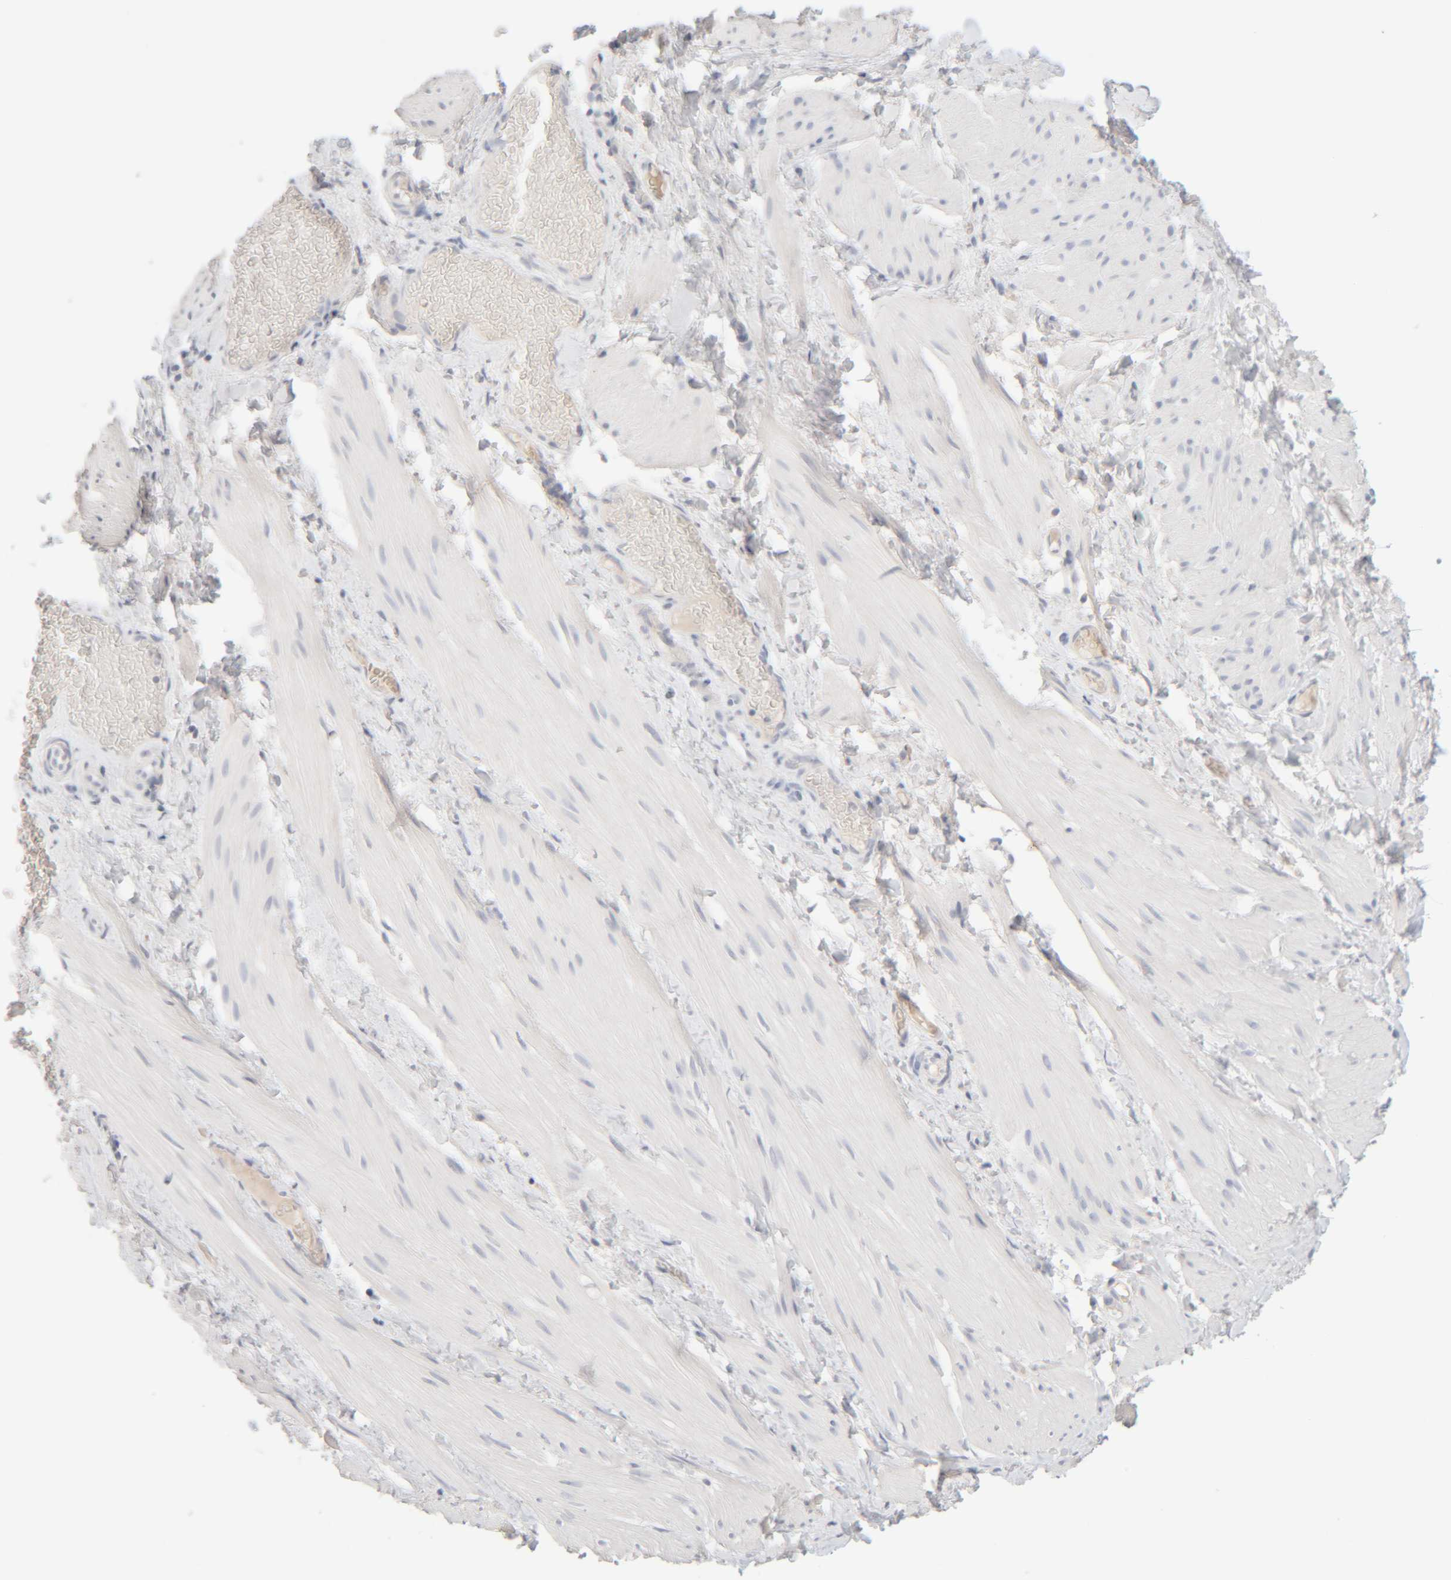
{"staining": {"intensity": "negative", "quantity": "none", "location": "none"}, "tissue": "smooth muscle", "cell_type": "Smooth muscle cells", "image_type": "normal", "snomed": [{"axis": "morphology", "description": "Normal tissue, NOS"}, {"axis": "topography", "description": "Smooth muscle"}], "caption": "Histopathology image shows no protein positivity in smooth muscle cells of unremarkable smooth muscle.", "gene": "RIDA", "patient": {"sex": "male", "age": 16}}